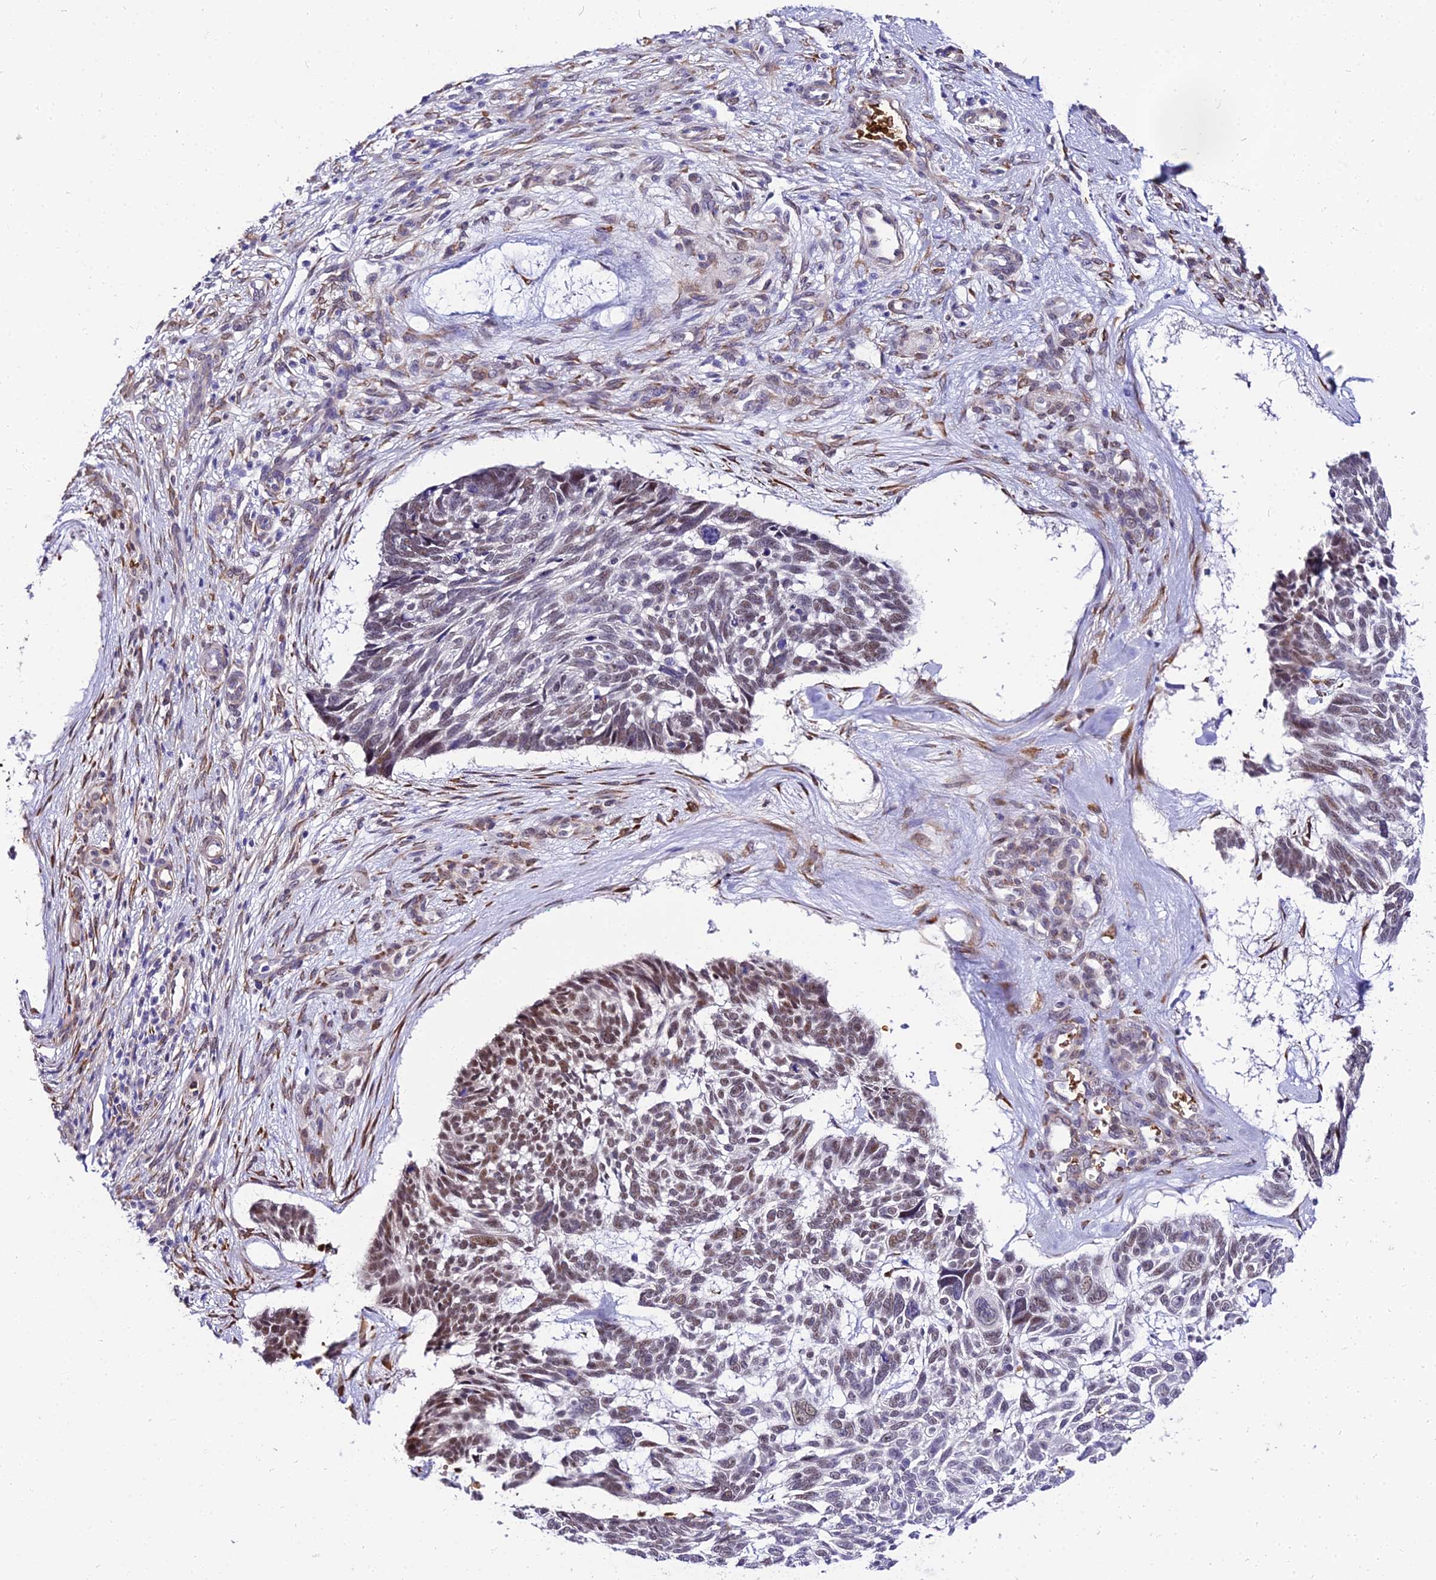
{"staining": {"intensity": "moderate", "quantity": "25%-75%", "location": "nuclear"}, "tissue": "skin cancer", "cell_type": "Tumor cells", "image_type": "cancer", "snomed": [{"axis": "morphology", "description": "Basal cell carcinoma"}, {"axis": "topography", "description": "Skin"}], "caption": "Brown immunohistochemical staining in human skin cancer (basal cell carcinoma) reveals moderate nuclear positivity in approximately 25%-75% of tumor cells. (IHC, brightfield microscopy, high magnification).", "gene": "BCL9", "patient": {"sex": "male", "age": 88}}